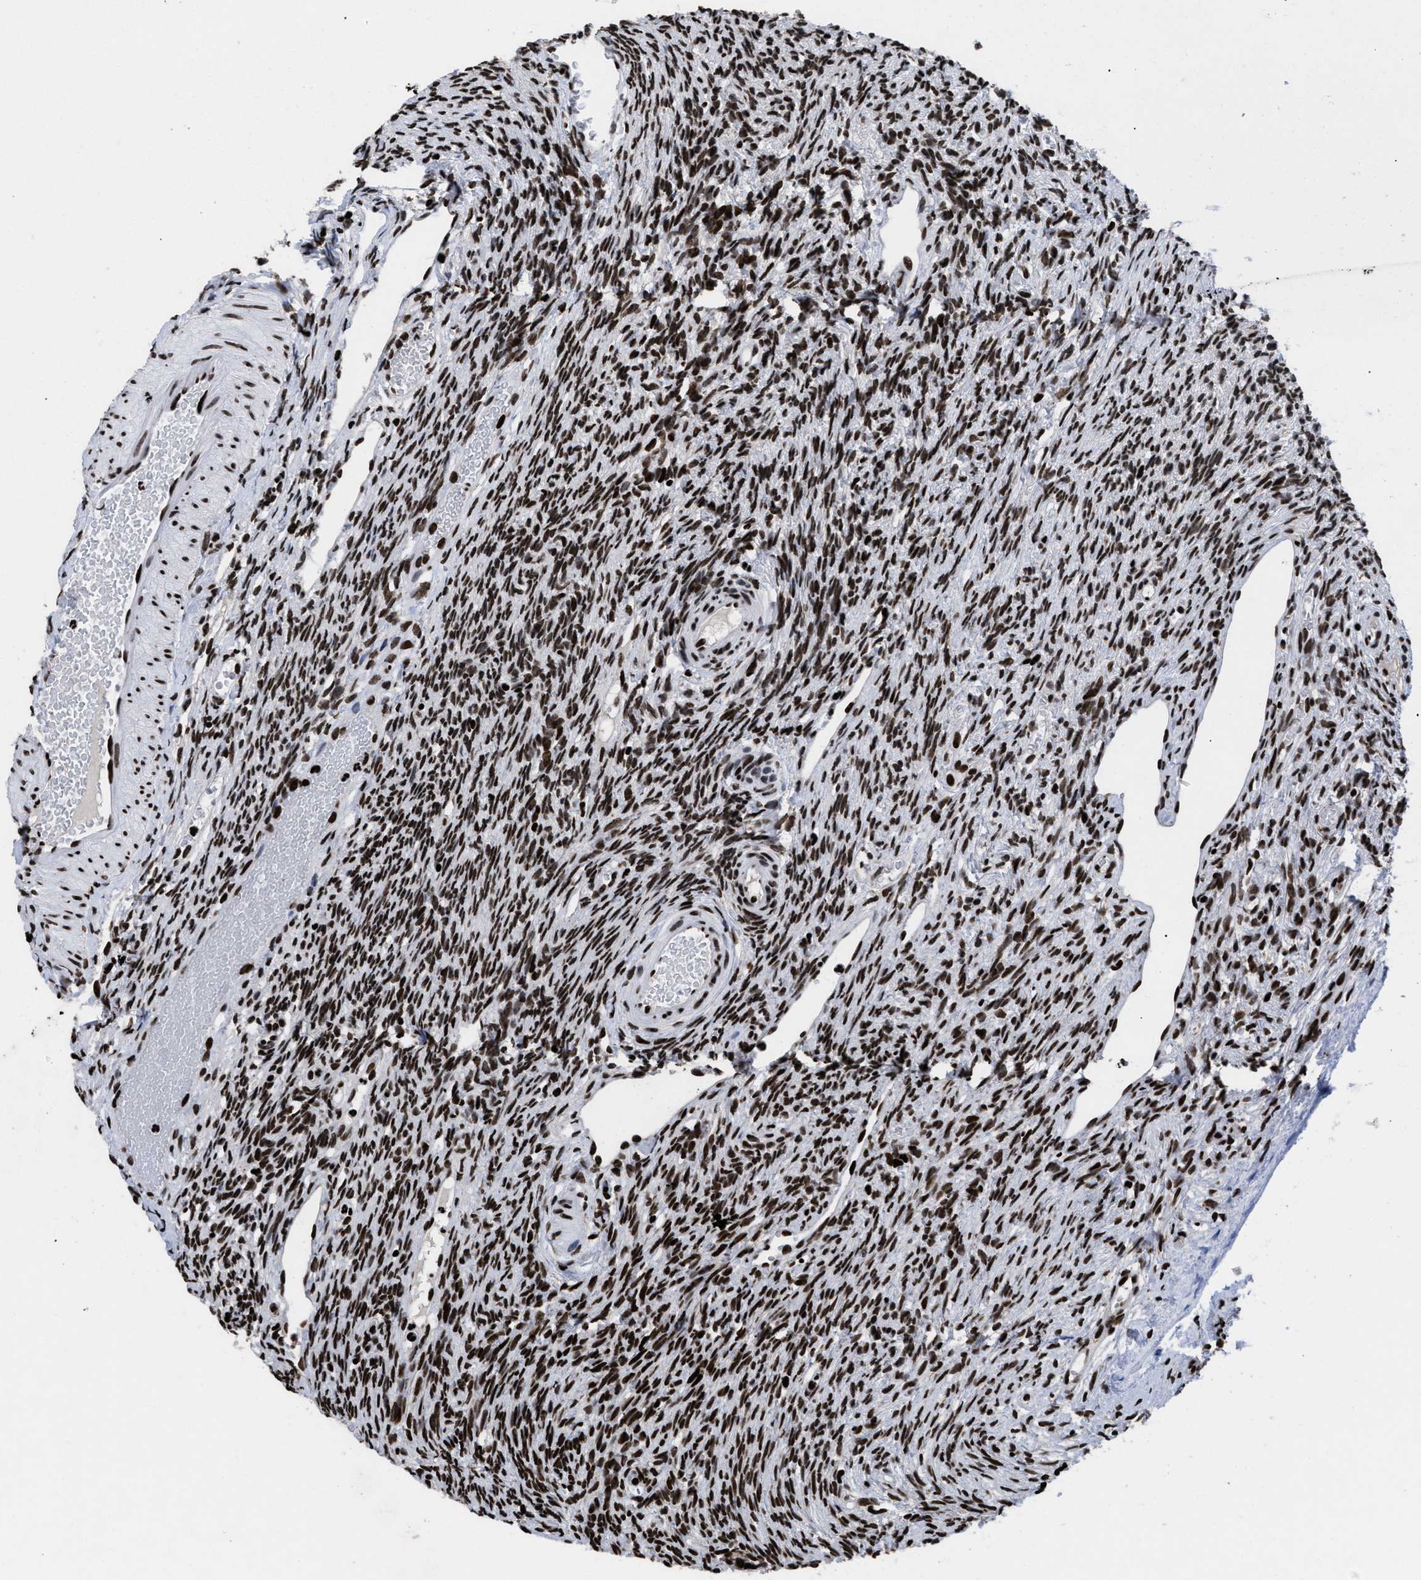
{"staining": {"intensity": "strong", "quantity": ">75%", "location": "nuclear"}, "tissue": "ovary", "cell_type": "Ovarian stroma cells", "image_type": "normal", "snomed": [{"axis": "morphology", "description": "Normal tissue, NOS"}, {"axis": "topography", "description": "Ovary"}], "caption": "A photomicrograph of ovary stained for a protein reveals strong nuclear brown staining in ovarian stroma cells. Using DAB (3,3'-diaminobenzidine) (brown) and hematoxylin (blue) stains, captured at high magnification using brightfield microscopy.", "gene": "CALHM3", "patient": {"sex": "female", "age": 33}}